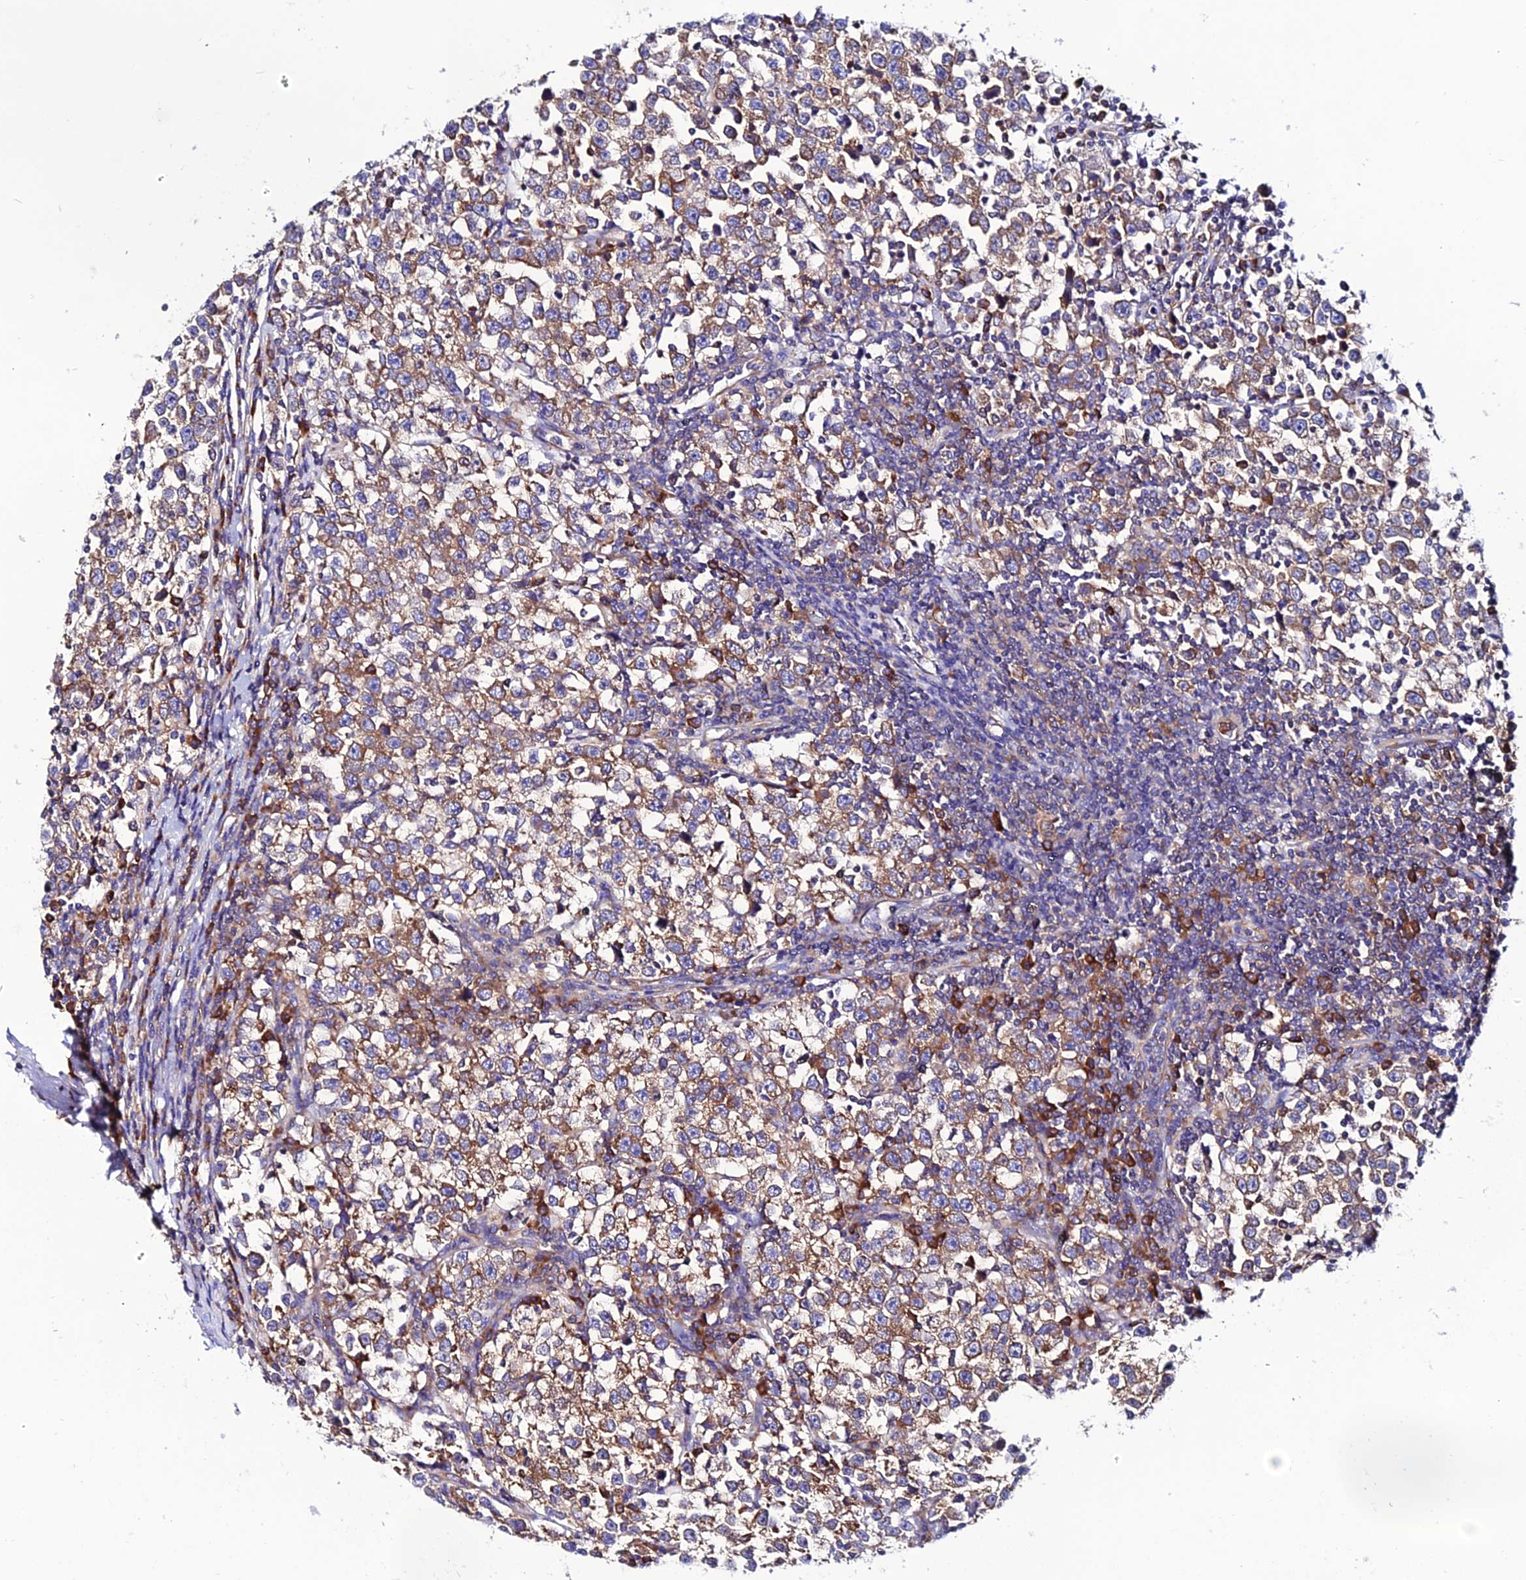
{"staining": {"intensity": "moderate", "quantity": ">75%", "location": "cytoplasmic/membranous"}, "tissue": "testis cancer", "cell_type": "Tumor cells", "image_type": "cancer", "snomed": [{"axis": "morphology", "description": "Normal tissue, NOS"}, {"axis": "morphology", "description": "Seminoma, NOS"}, {"axis": "topography", "description": "Testis"}], "caption": "Testis seminoma stained for a protein (brown) shows moderate cytoplasmic/membranous positive expression in about >75% of tumor cells.", "gene": "EEF1G", "patient": {"sex": "male", "age": 43}}